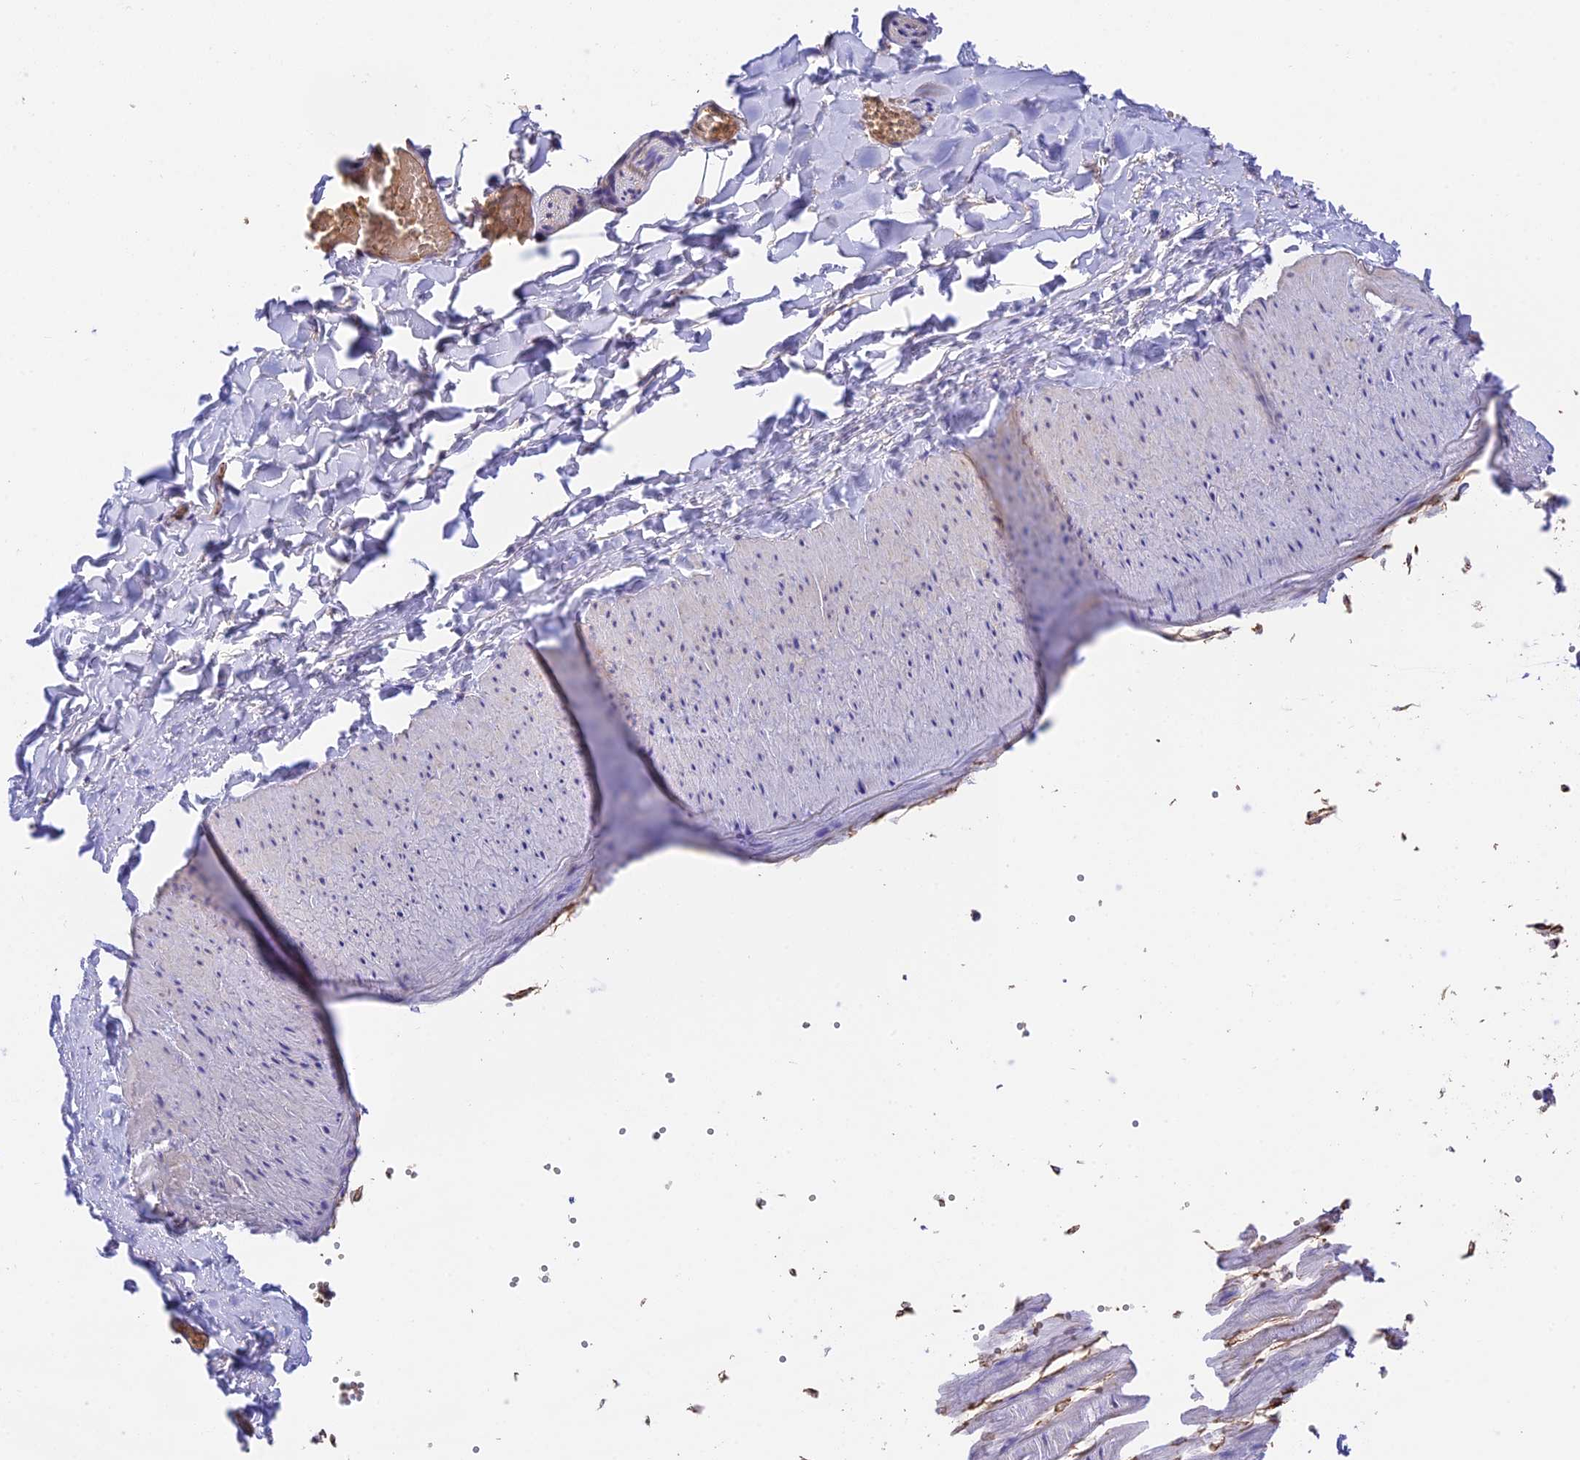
{"staining": {"intensity": "moderate", "quantity": "25%-75%", "location": "cytoplasmic/membranous"}, "tissue": "adipose tissue", "cell_type": "Adipocytes", "image_type": "normal", "snomed": [{"axis": "morphology", "description": "Normal tissue, NOS"}, {"axis": "topography", "description": "Gallbladder"}, {"axis": "topography", "description": "Peripheral nerve tissue"}], "caption": "Immunohistochemistry (DAB) staining of normal human adipose tissue demonstrates moderate cytoplasmic/membranous protein staining in about 25%-75% of adipocytes.", "gene": "HDHD2", "patient": {"sex": "male", "age": 38}}